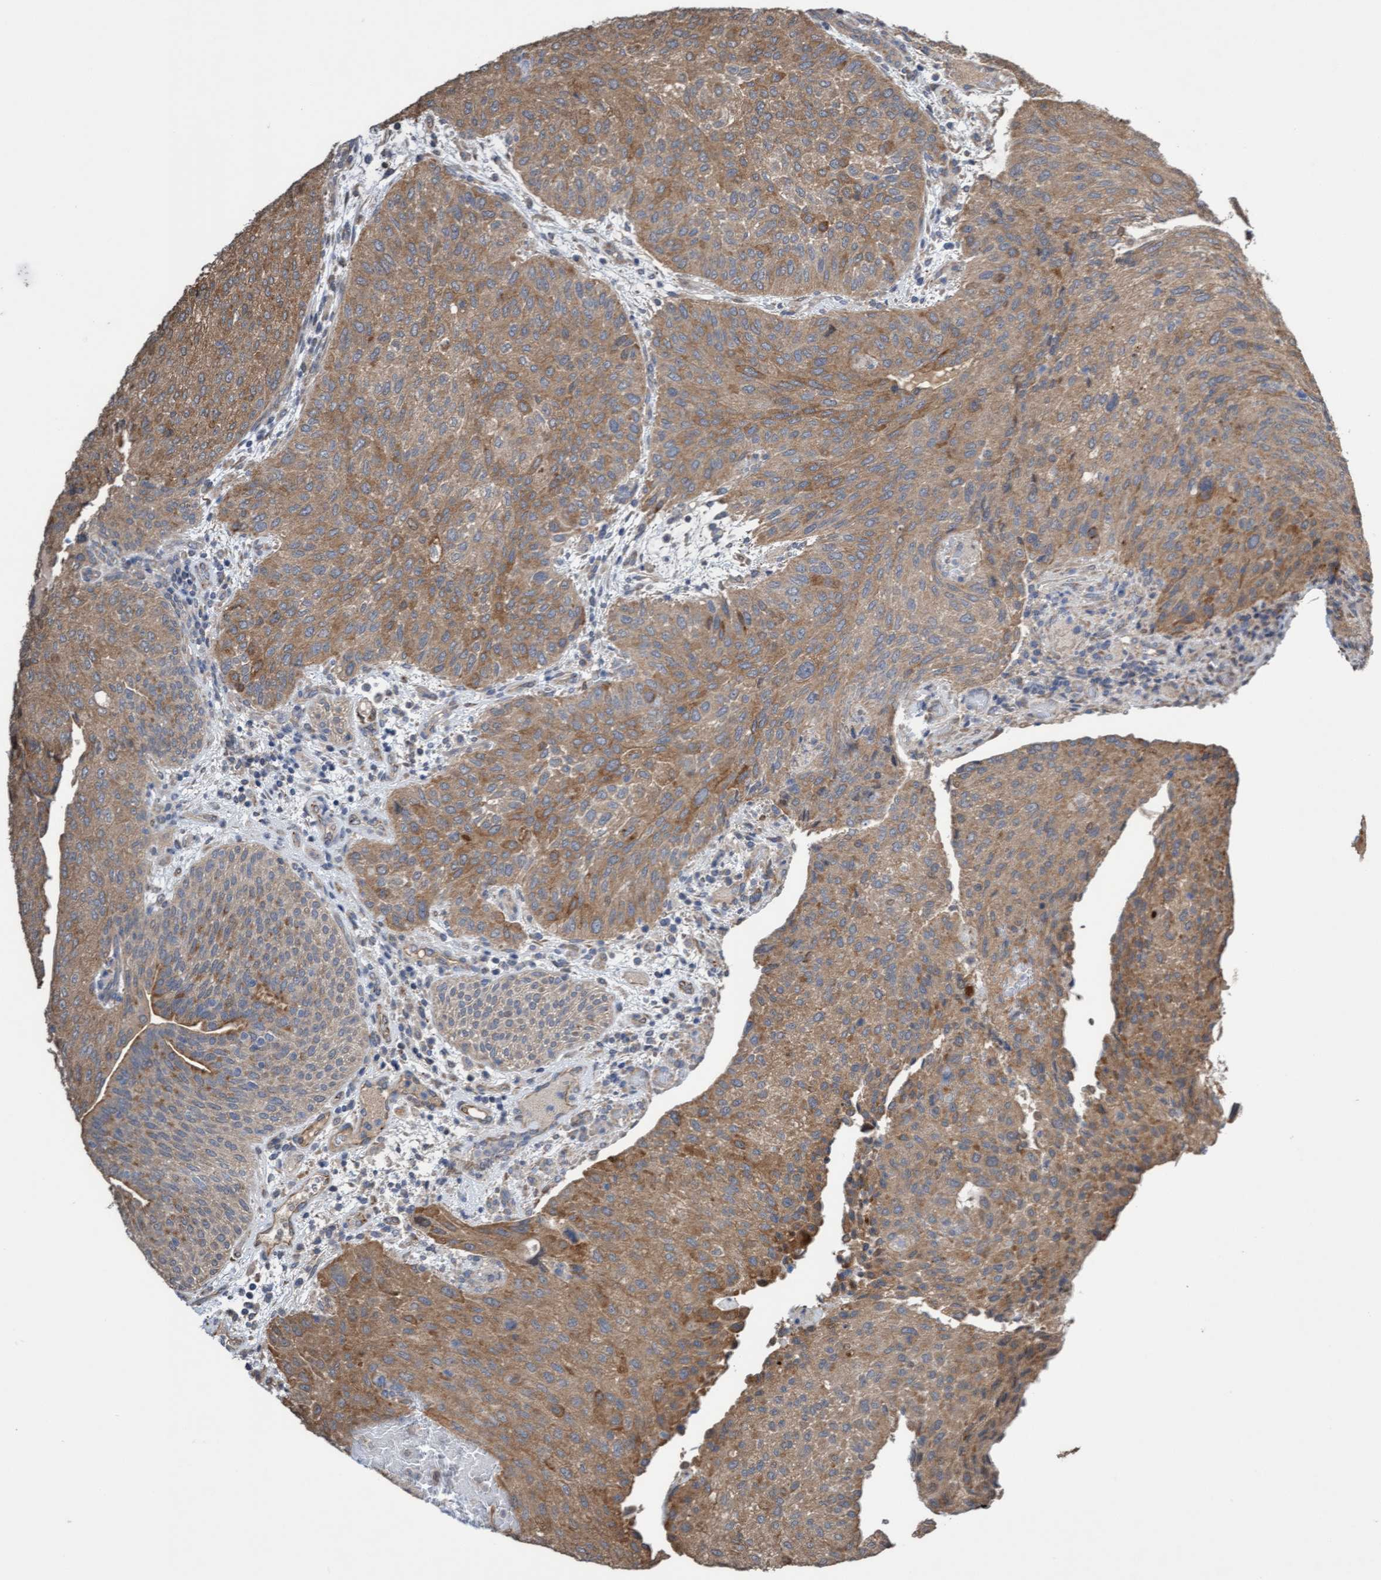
{"staining": {"intensity": "moderate", "quantity": ">75%", "location": "cytoplasmic/membranous"}, "tissue": "urothelial cancer", "cell_type": "Tumor cells", "image_type": "cancer", "snomed": [{"axis": "morphology", "description": "Urothelial carcinoma, Low grade"}, {"axis": "morphology", "description": "Urothelial carcinoma, High grade"}, {"axis": "topography", "description": "Urinary bladder"}], "caption": "This is an image of immunohistochemistry (IHC) staining of urothelial cancer, which shows moderate staining in the cytoplasmic/membranous of tumor cells.", "gene": "ITFG1", "patient": {"sex": "male", "age": 35}}